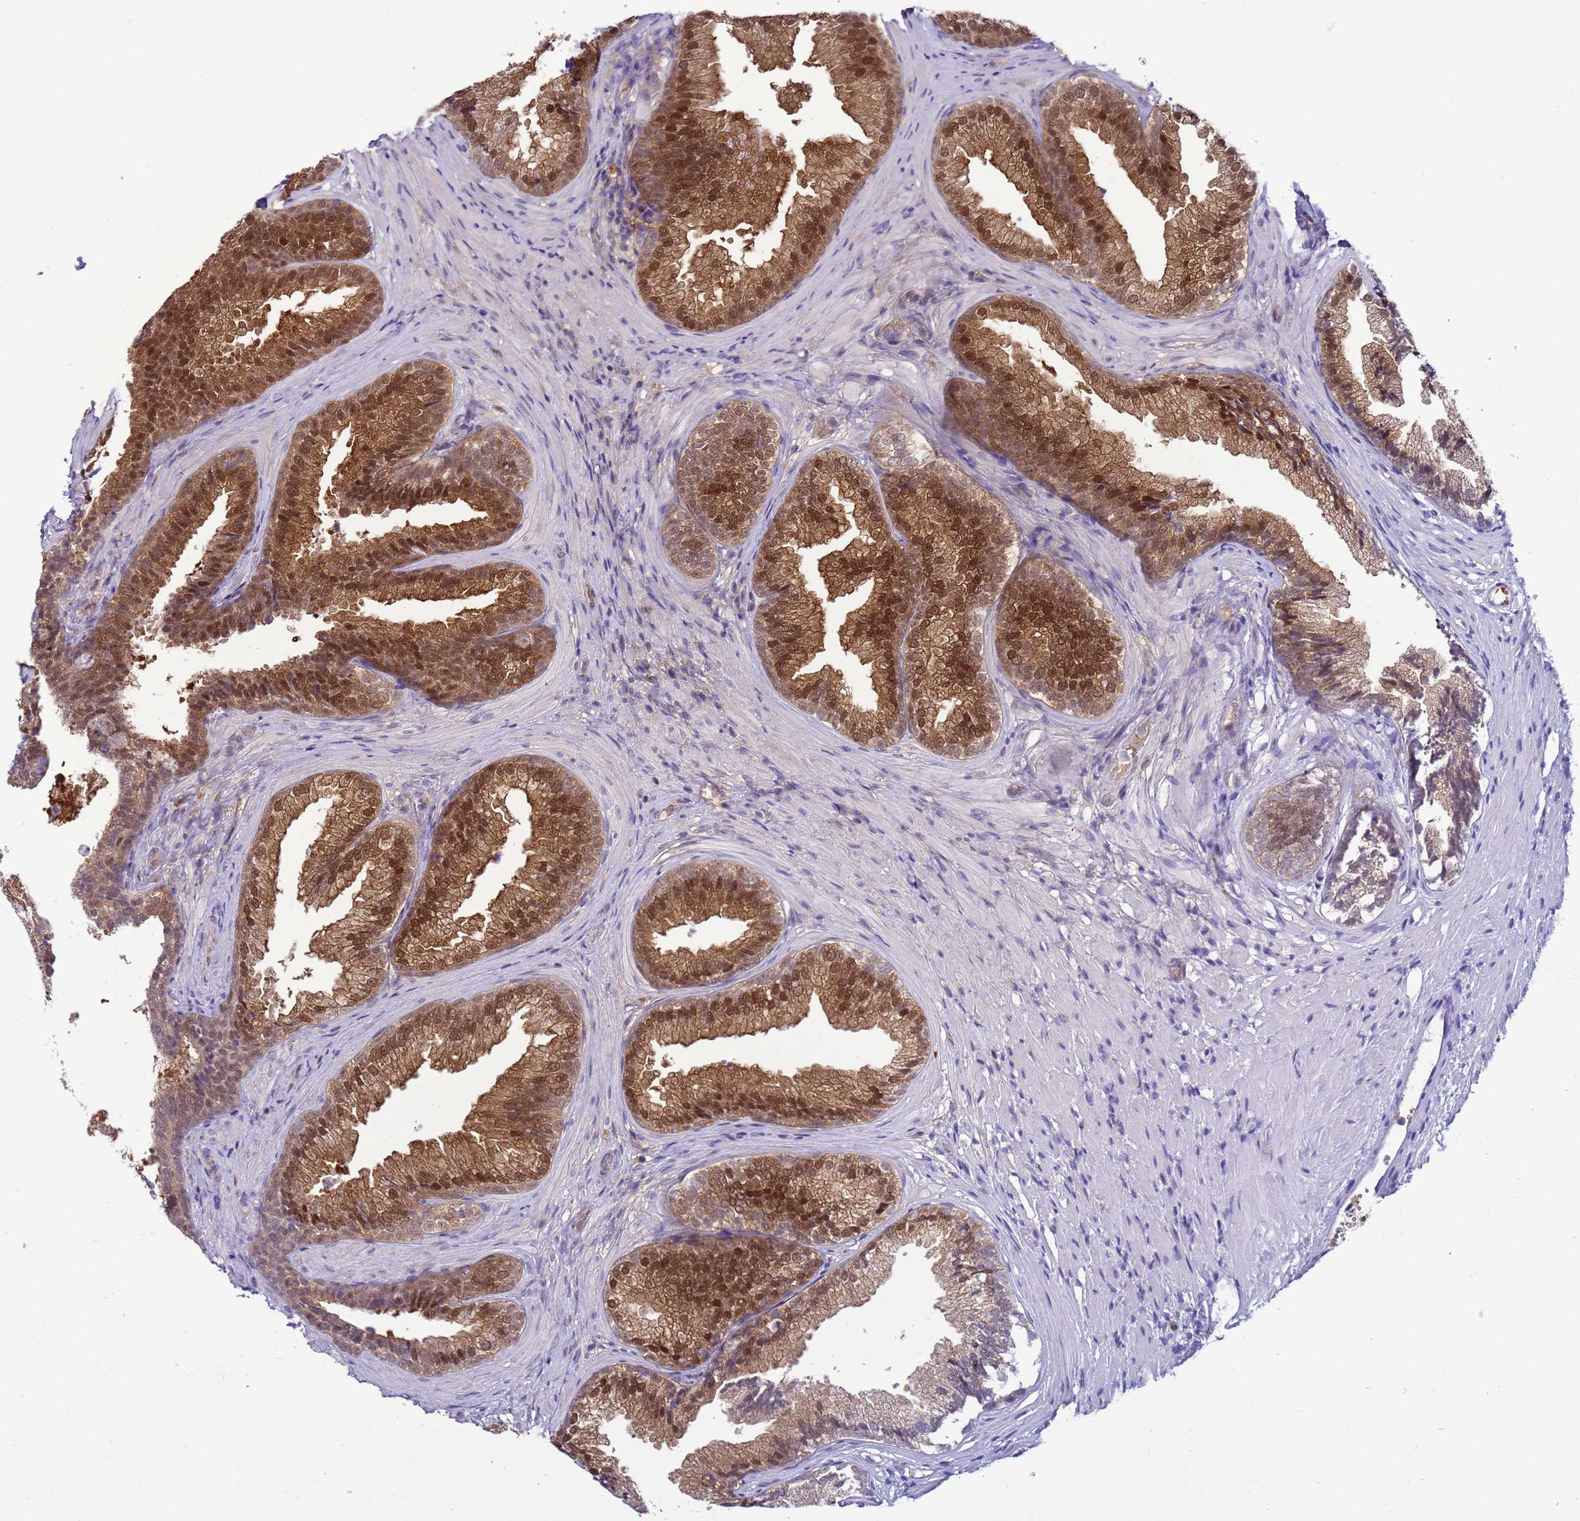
{"staining": {"intensity": "strong", "quantity": ">75%", "location": "cytoplasmic/membranous,nuclear"}, "tissue": "prostate", "cell_type": "Glandular cells", "image_type": "normal", "snomed": [{"axis": "morphology", "description": "Normal tissue, NOS"}, {"axis": "topography", "description": "Prostate"}], "caption": "High-magnification brightfield microscopy of normal prostate stained with DAB (3,3'-diaminobenzidine) (brown) and counterstained with hematoxylin (blue). glandular cells exhibit strong cytoplasmic/membranous,nuclear positivity is seen in approximately>75% of cells.", "gene": "DDI2", "patient": {"sex": "male", "age": 76}}